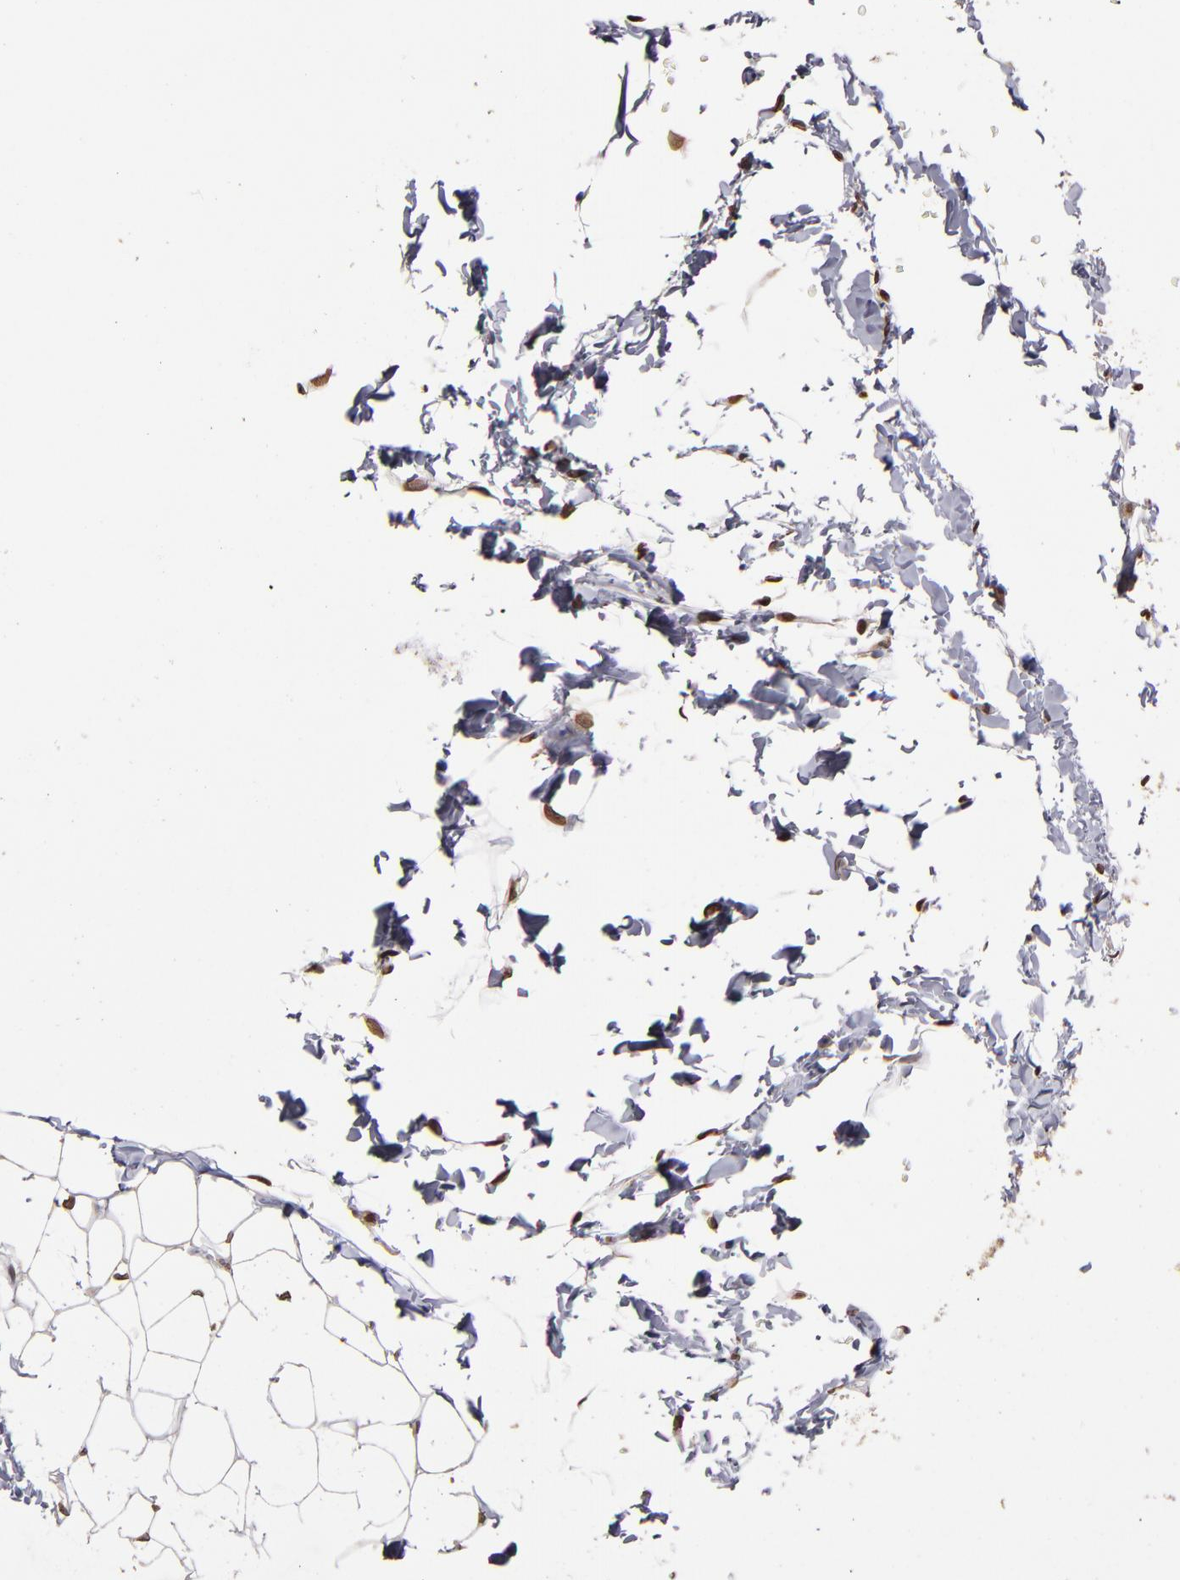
{"staining": {"intensity": "strong", "quantity": ">75%", "location": "cytoplasmic/membranous,nuclear"}, "tissue": "adipose tissue", "cell_type": "Adipocytes", "image_type": "normal", "snomed": [{"axis": "morphology", "description": "Normal tissue, NOS"}, {"axis": "topography", "description": "Soft tissue"}], "caption": "Adipose tissue stained with immunohistochemistry demonstrates strong cytoplasmic/membranous,nuclear positivity in approximately >75% of adipocytes. Nuclei are stained in blue.", "gene": "PUM3", "patient": {"sex": "male", "age": 26}}